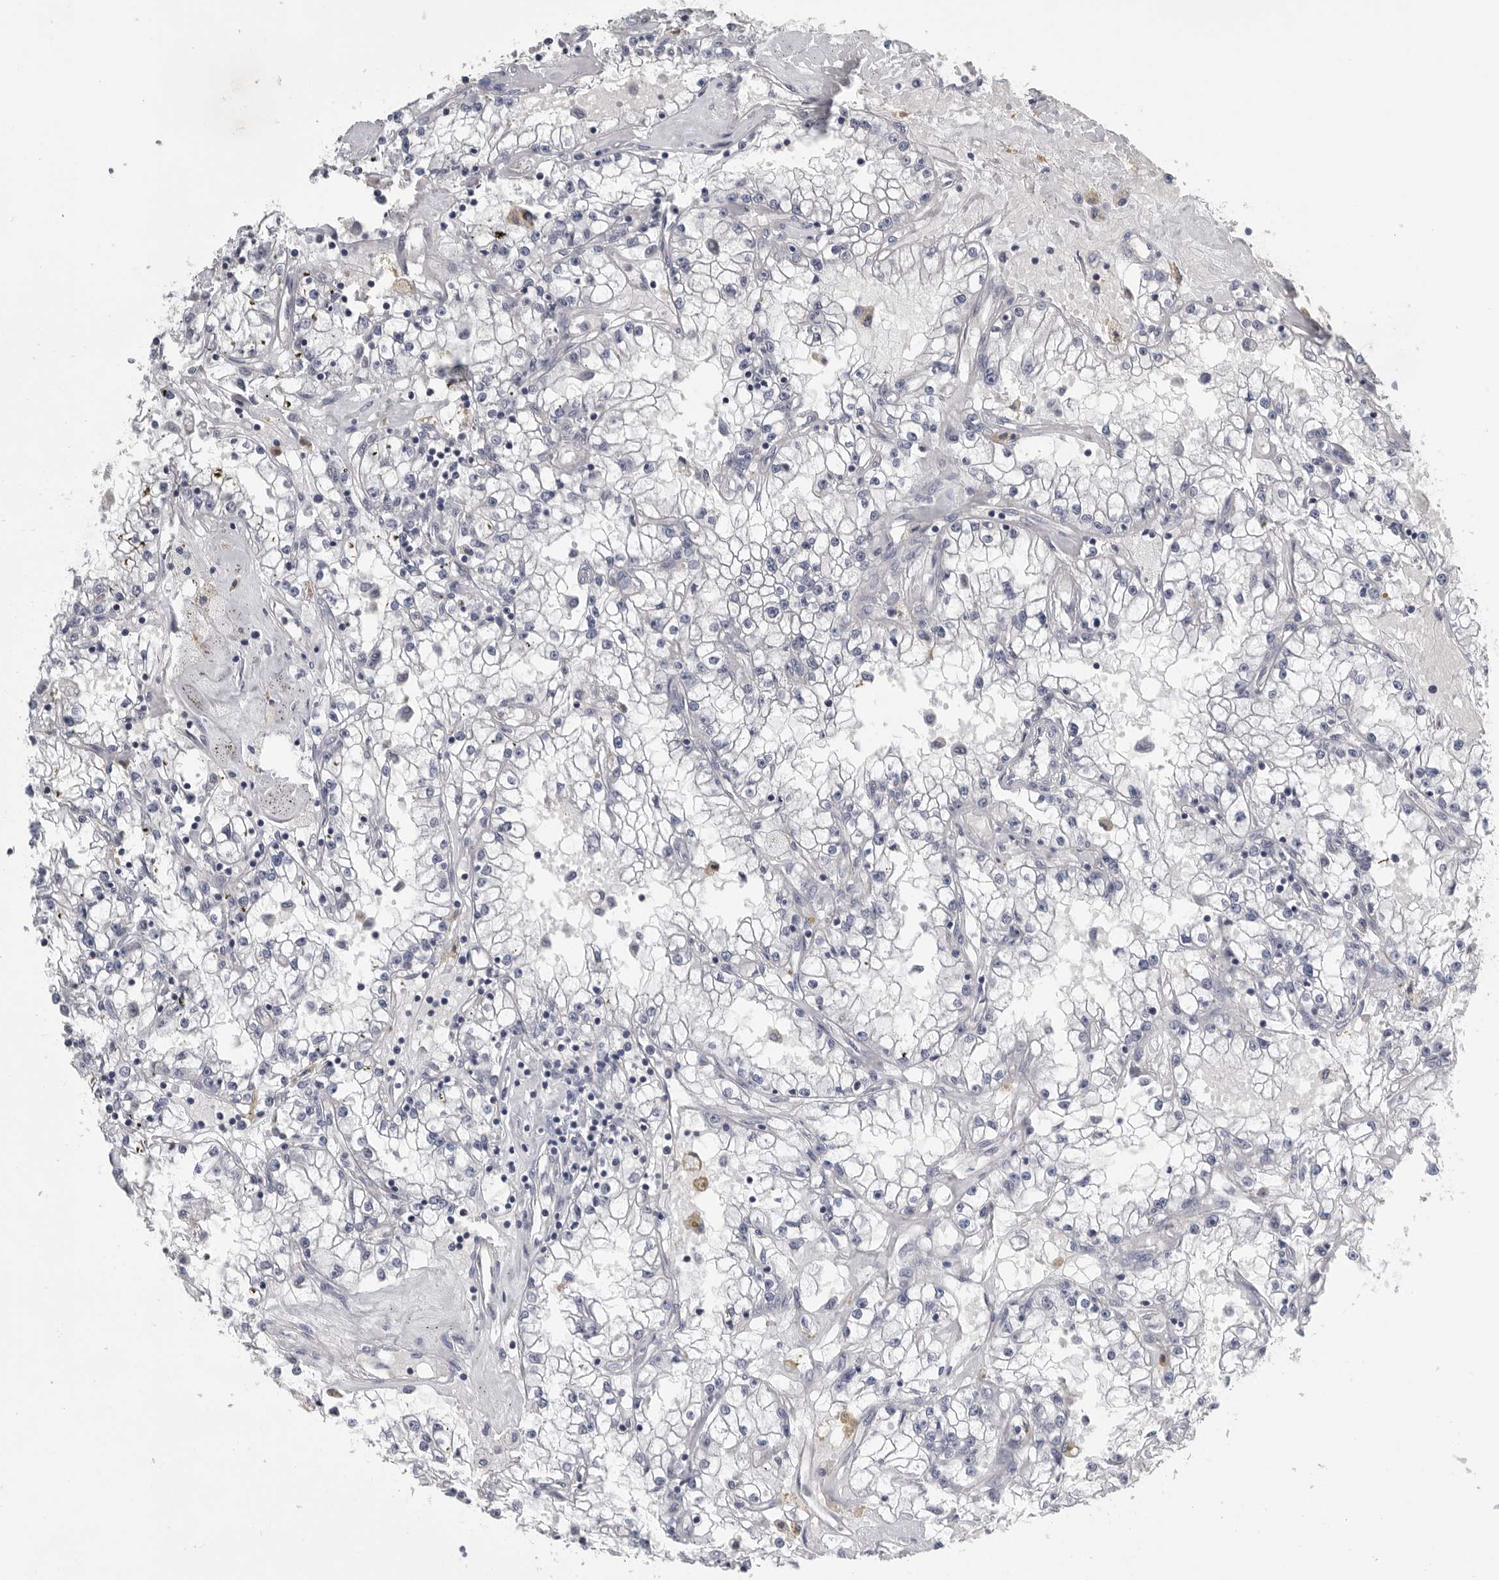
{"staining": {"intensity": "negative", "quantity": "none", "location": "none"}, "tissue": "renal cancer", "cell_type": "Tumor cells", "image_type": "cancer", "snomed": [{"axis": "morphology", "description": "Adenocarcinoma, NOS"}, {"axis": "topography", "description": "Kidney"}], "caption": "IHC photomicrograph of neoplastic tissue: human renal cancer (adenocarcinoma) stained with DAB (3,3'-diaminobenzidine) displays no significant protein positivity in tumor cells. (Brightfield microscopy of DAB immunohistochemistry (IHC) at high magnification).", "gene": "PDCD4", "patient": {"sex": "male", "age": 56}}